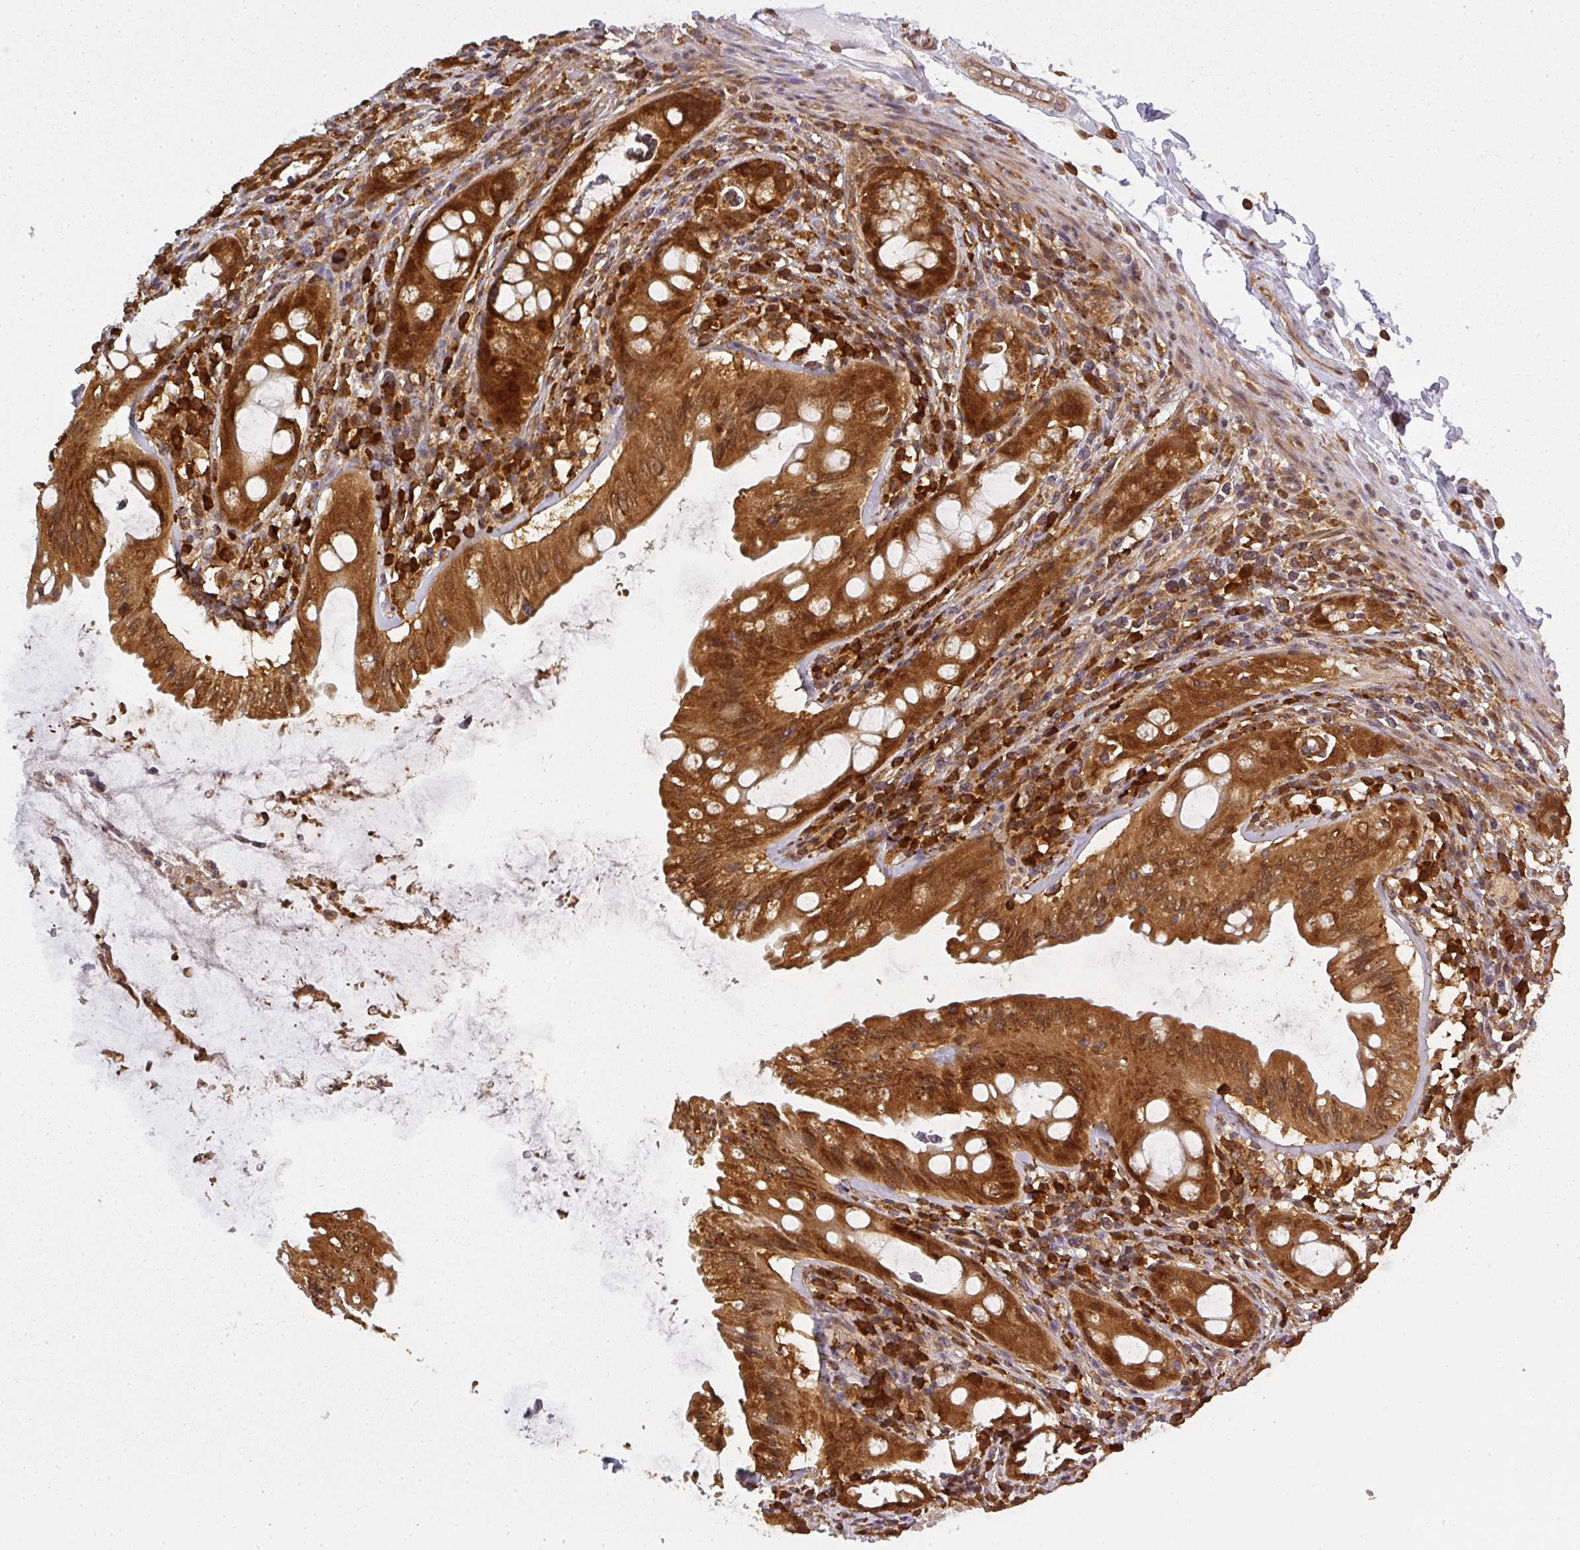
{"staining": {"intensity": "strong", "quantity": ">75%", "location": "cytoplasmic/membranous"}, "tissue": "rectum", "cell_type": "Glandular cells", "image_type": "normal", "snomed": [{"axis": "morphology", "description": "Normal tissue, NOS"}, {"axis": "topography", "description": "Rectum"}], "caption": "IHC (DAB (3,3'-diaminobenzidine)) staining of normal human rectum exhibits strong cytoplasmic/membranous protein positivity in about >75% of glandular cells.", "gene": "PPP6R3", "patient": {"sex": "female", "age": 57}}